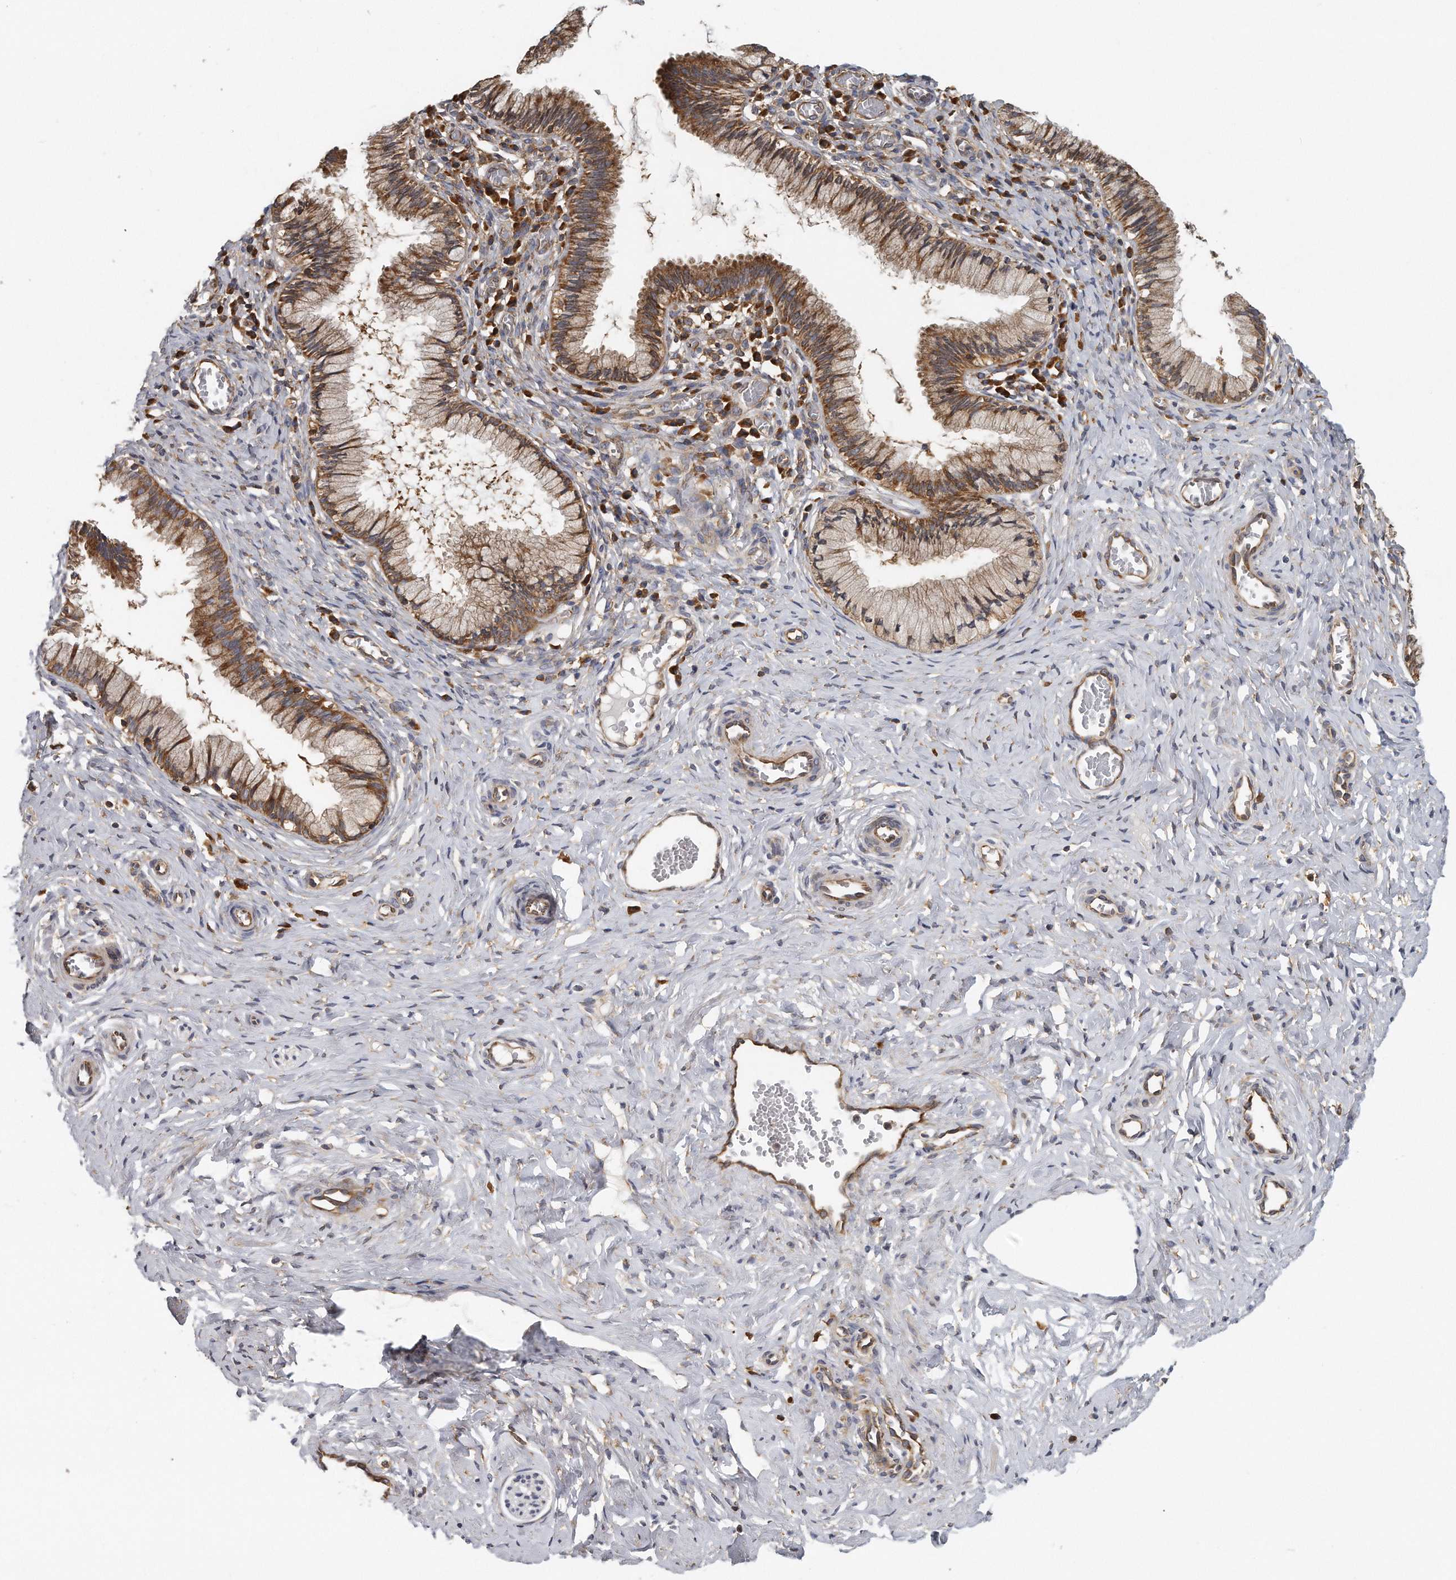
{"staining": {"intensity": "moderate", "quantity": ">75%", "location": "cytoplasmic/membranous"}, "tissue": "cervix", "cell_type": "Glandular cells", "image_type": "normal", "snomed": [{"axis": "morphology", "description": "Normal tissue, NOS"}, {"axis": "topography", "description": "Cervix"}], "caption": "This image reveals unremarkable cervix stained with IHC to label a protein in brown. The cytoplasmic/membranous of glandular cells show moderate positivity for the protein. Nuclei are counter-stained blue.", "gene": "EIF3I", "patient": {"sex": "female", "age": 27}}